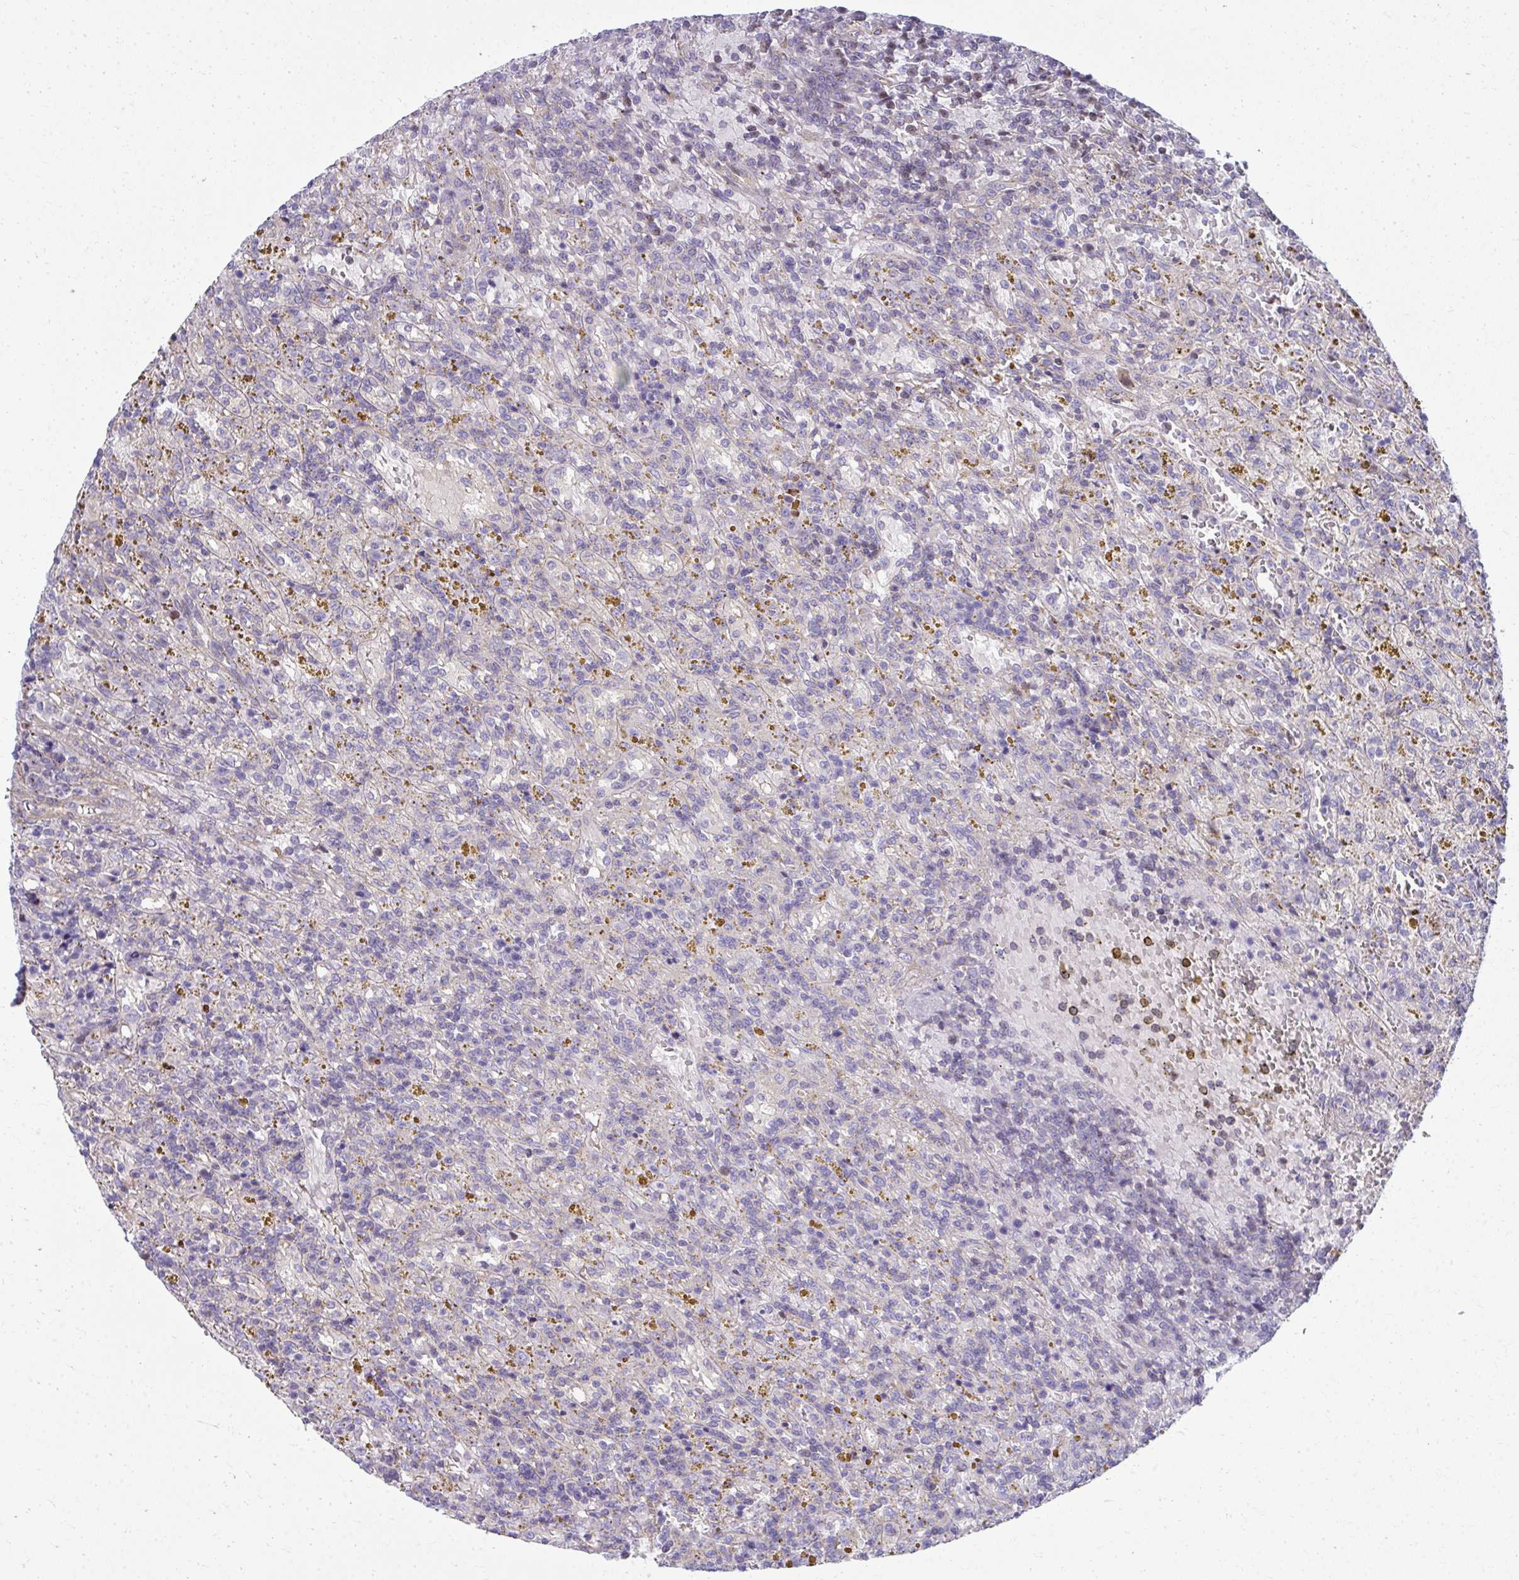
{"staining": {"intensity": "negative", "quantity": "none", "location": "none"}, "tissue": "lymphoma", "cell_type": "Tumor cells", "image_type": "cancer", "snomed": [{"axis": "morphology", "description": "Malignant lymphoma, non-Hodgkin's type, Low grade"}, {"axis": "topography", "description": "Spleen"}], "caption": "Human lymphoma stained for a protein using immunohistochemistry (IHC) shows no positivity in tumor cells.", "gene": "LRRC4B", "patient": {"sex": "female", "age": 65}}